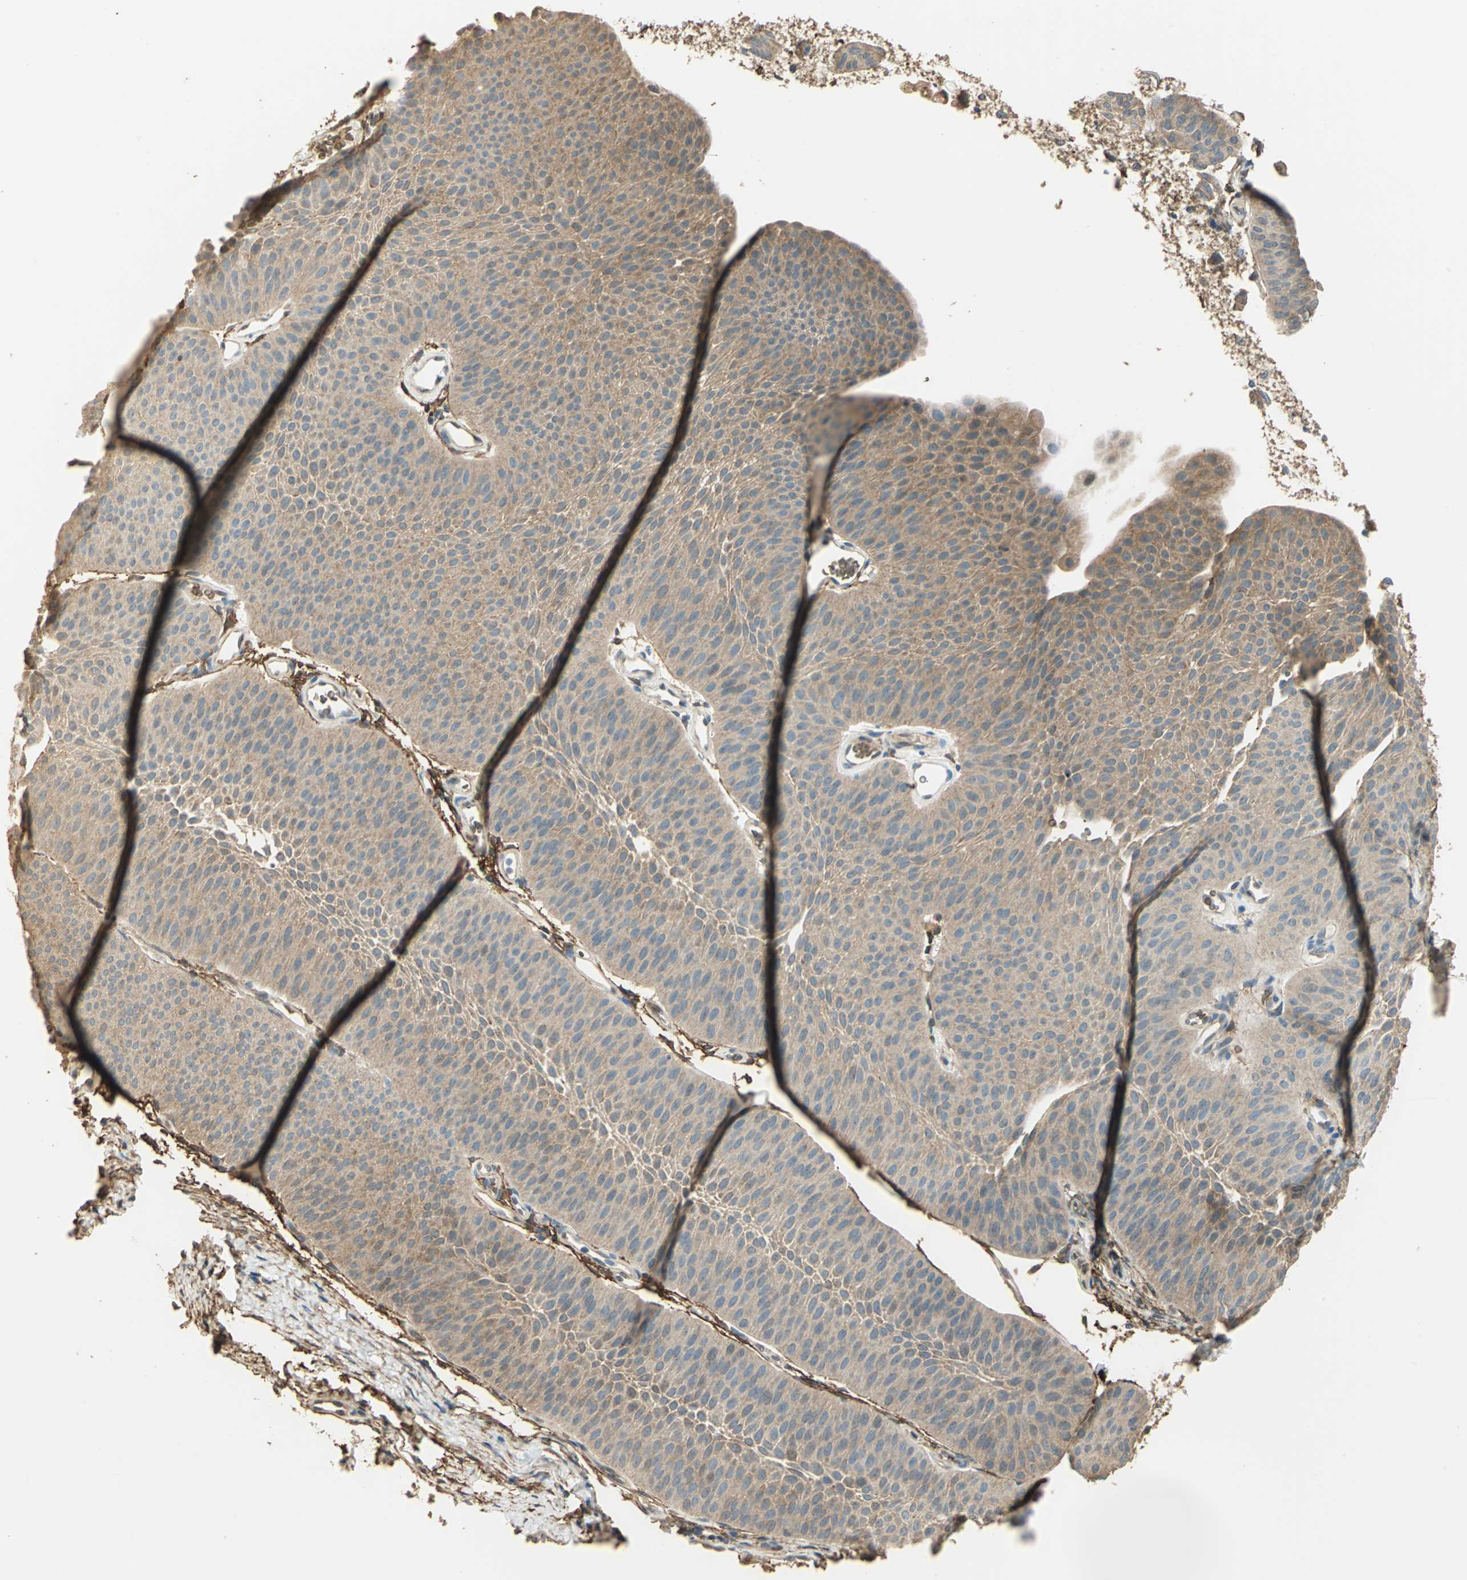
{"staining": {"intensity": "weak", "quantity": ">75%", "location": "cytoplasmic/membranous"}, "tissue": "urothelial cancer", "cell_type": "Tumor cells", "image_type": "cancer", "snomed": [{"axis": "morphology", "description": "Urothelial carcinoma, Low grade"}, {"axis": "topography", "description": "Urinary bladder"}], "caption": "Human urothelial cancer stained with a protein marker displays weak staining in tumor cells.", "gene": "DDAH1", "patient": {"sex": "female", "age": 60}}